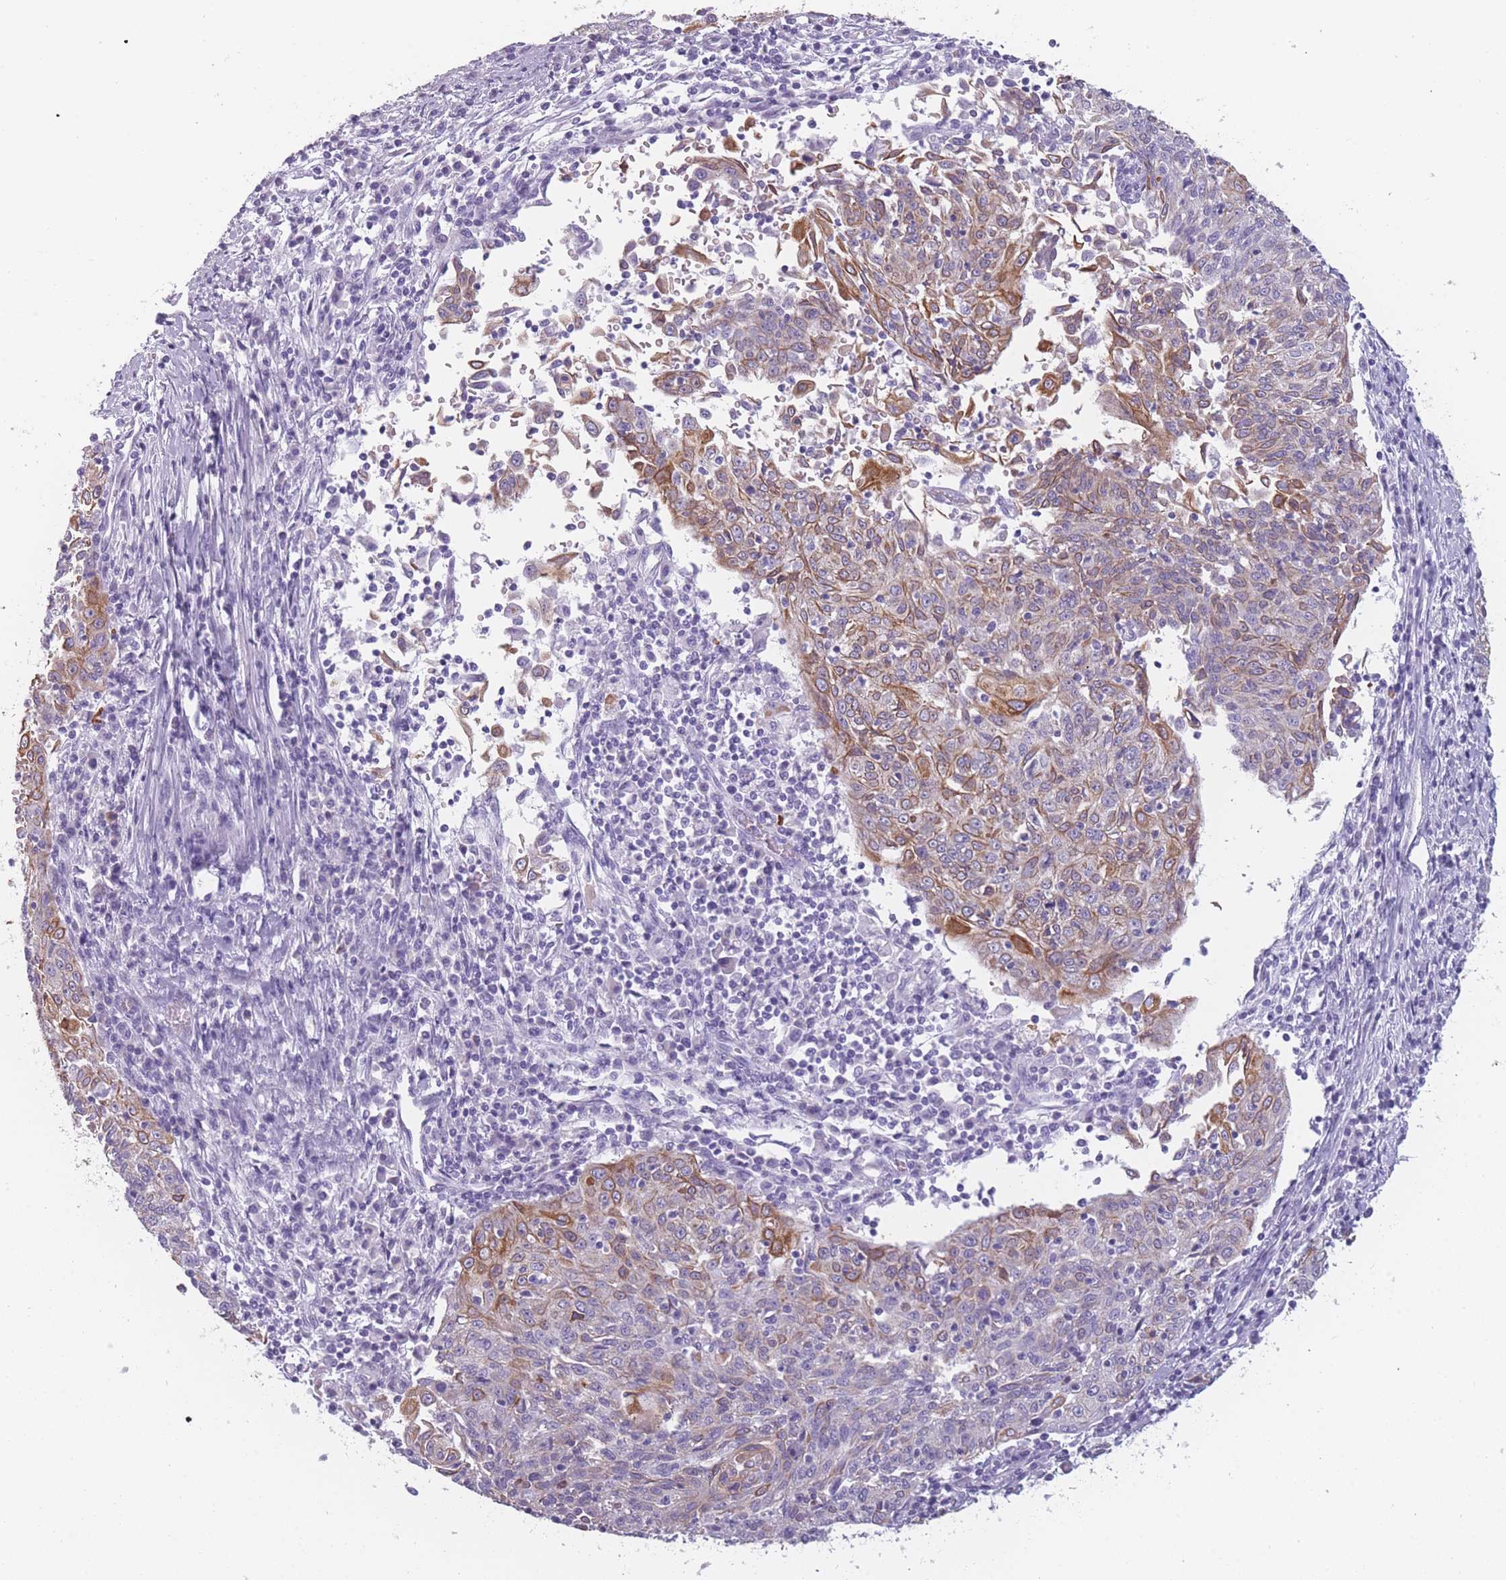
{"staining": {"intensity": "moderate", "quantity": "<25%", "location": "cytoplasmic/membranous"}, "tissue": "cervical cancer", "cell_type": "Tumor cells", "image_type": "cancer", "snomed": [{"axis": "morphology", "description": "Squamous cell carcinoma, NOS"}, {"axis": "topography", "description": "Cervix"}], "caption": "Squamous cell carcinoma (cervical) stained with immunohistochemistry displays moderate cytoplasmic/membranous staining in about <25% of tumor cells. Using DAB (brown) and hematoxylin (blue) stains, captured at high magnification using brightfield microscopy.", "gene": "PPFIA3", "patient": {"sex": "female", "age": 48}}